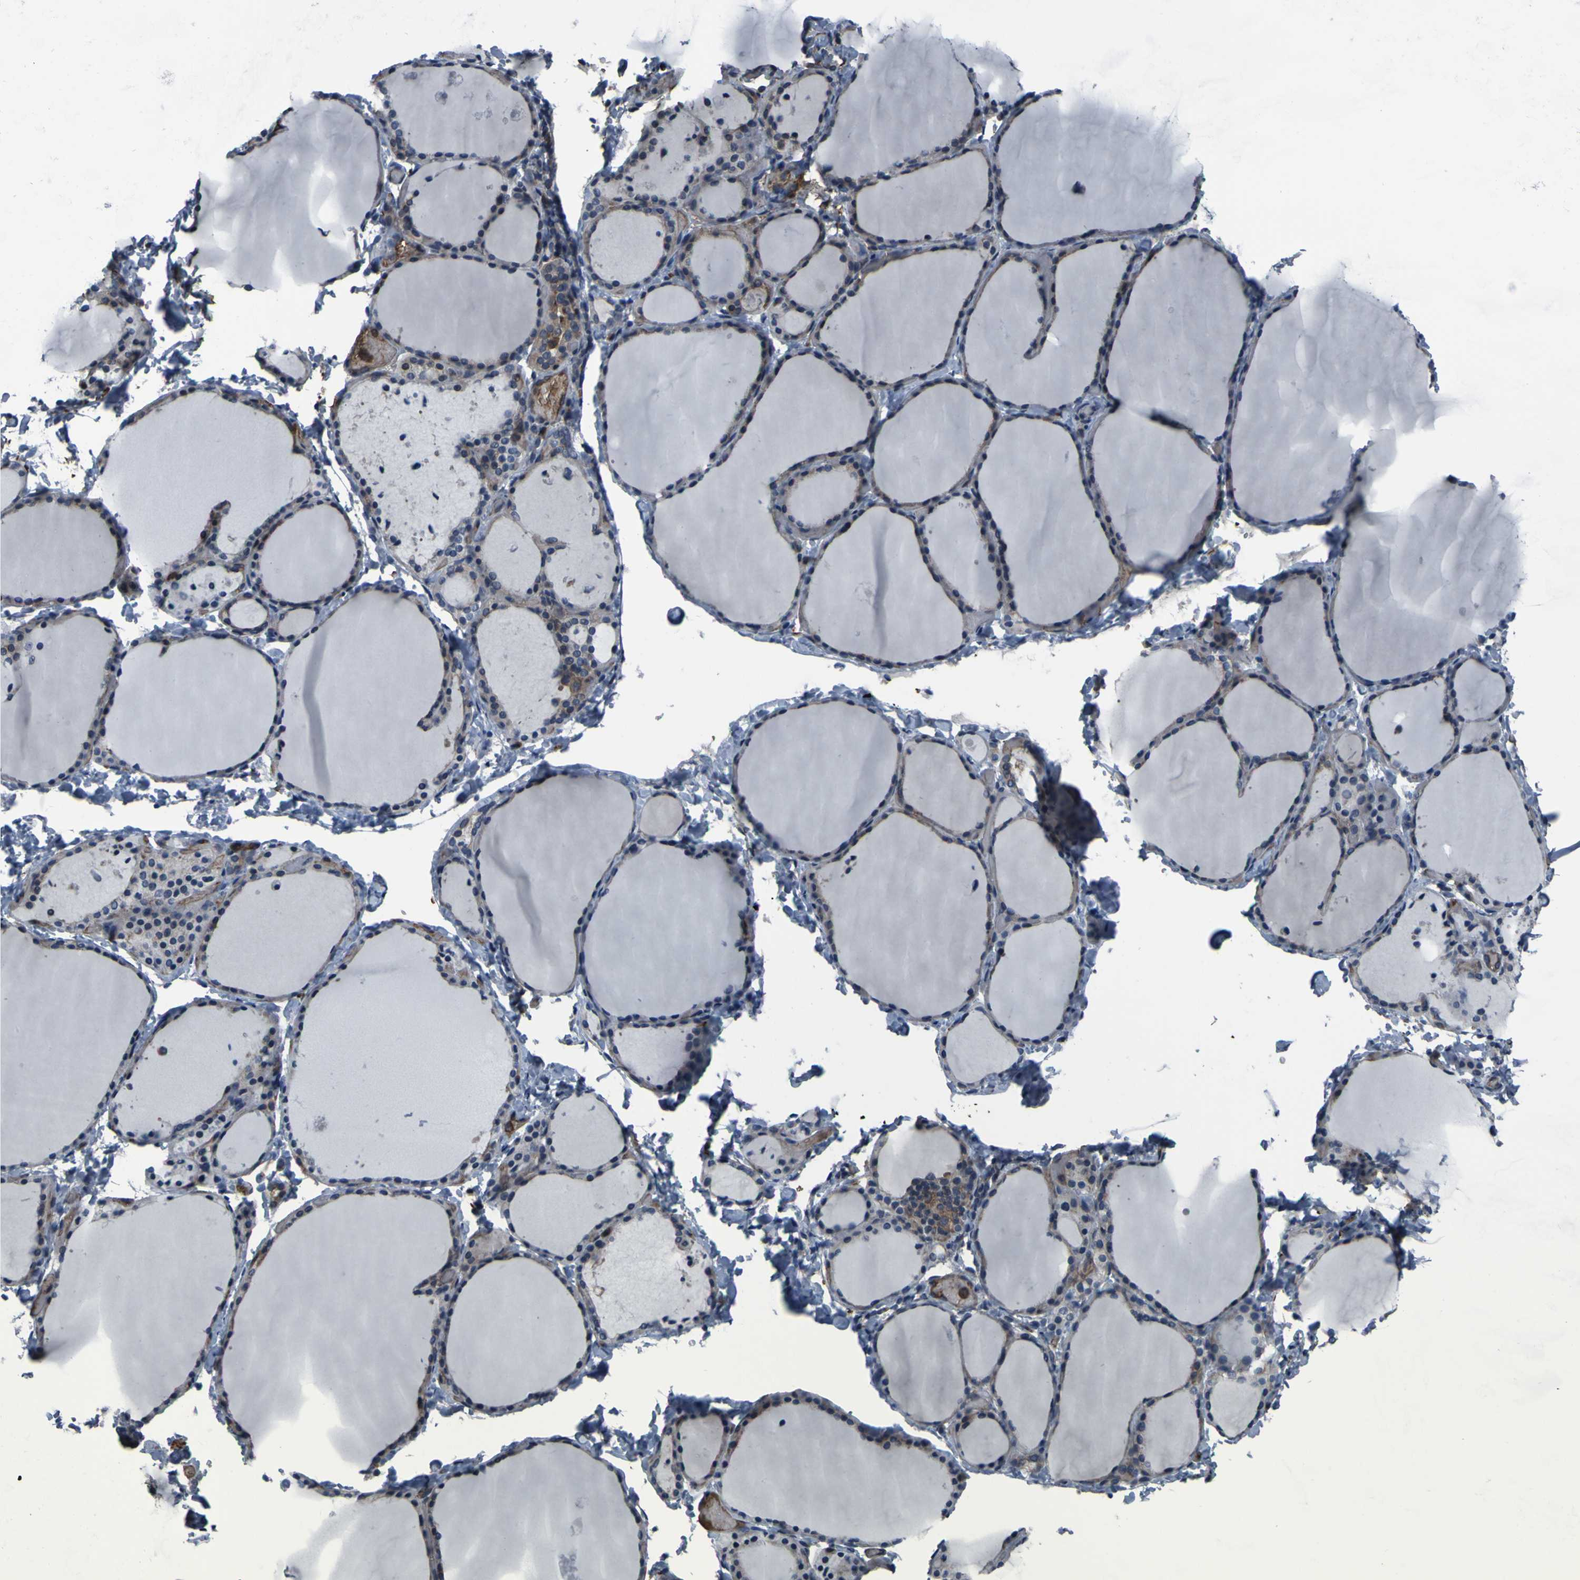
{"staining": {"intensity": "weak", "quantity": "25%-75%", "location": "cytoplasmic/membranous"}, "tissue": "thyroid gland", "cell_type": "Glandular cells", "image_type": "normal", "snomed": [{"axis": "morphology", "description": "Normal tissue, NOS"}, {"axis": "morphology", "description": "Papillary adenocarcinoma, NOS"}, {"axis": "topography", "description": "Thyroid gland"}], "caption": "Weak cytoplasmic/membranous expression for a protein is identified in approximately 25%-75% of glandular cells of benign thyroid gland using immunohistochemistry (IHC).", "gene": "GRAMD1A", "patient": {"sex": "female", "age": 30}}